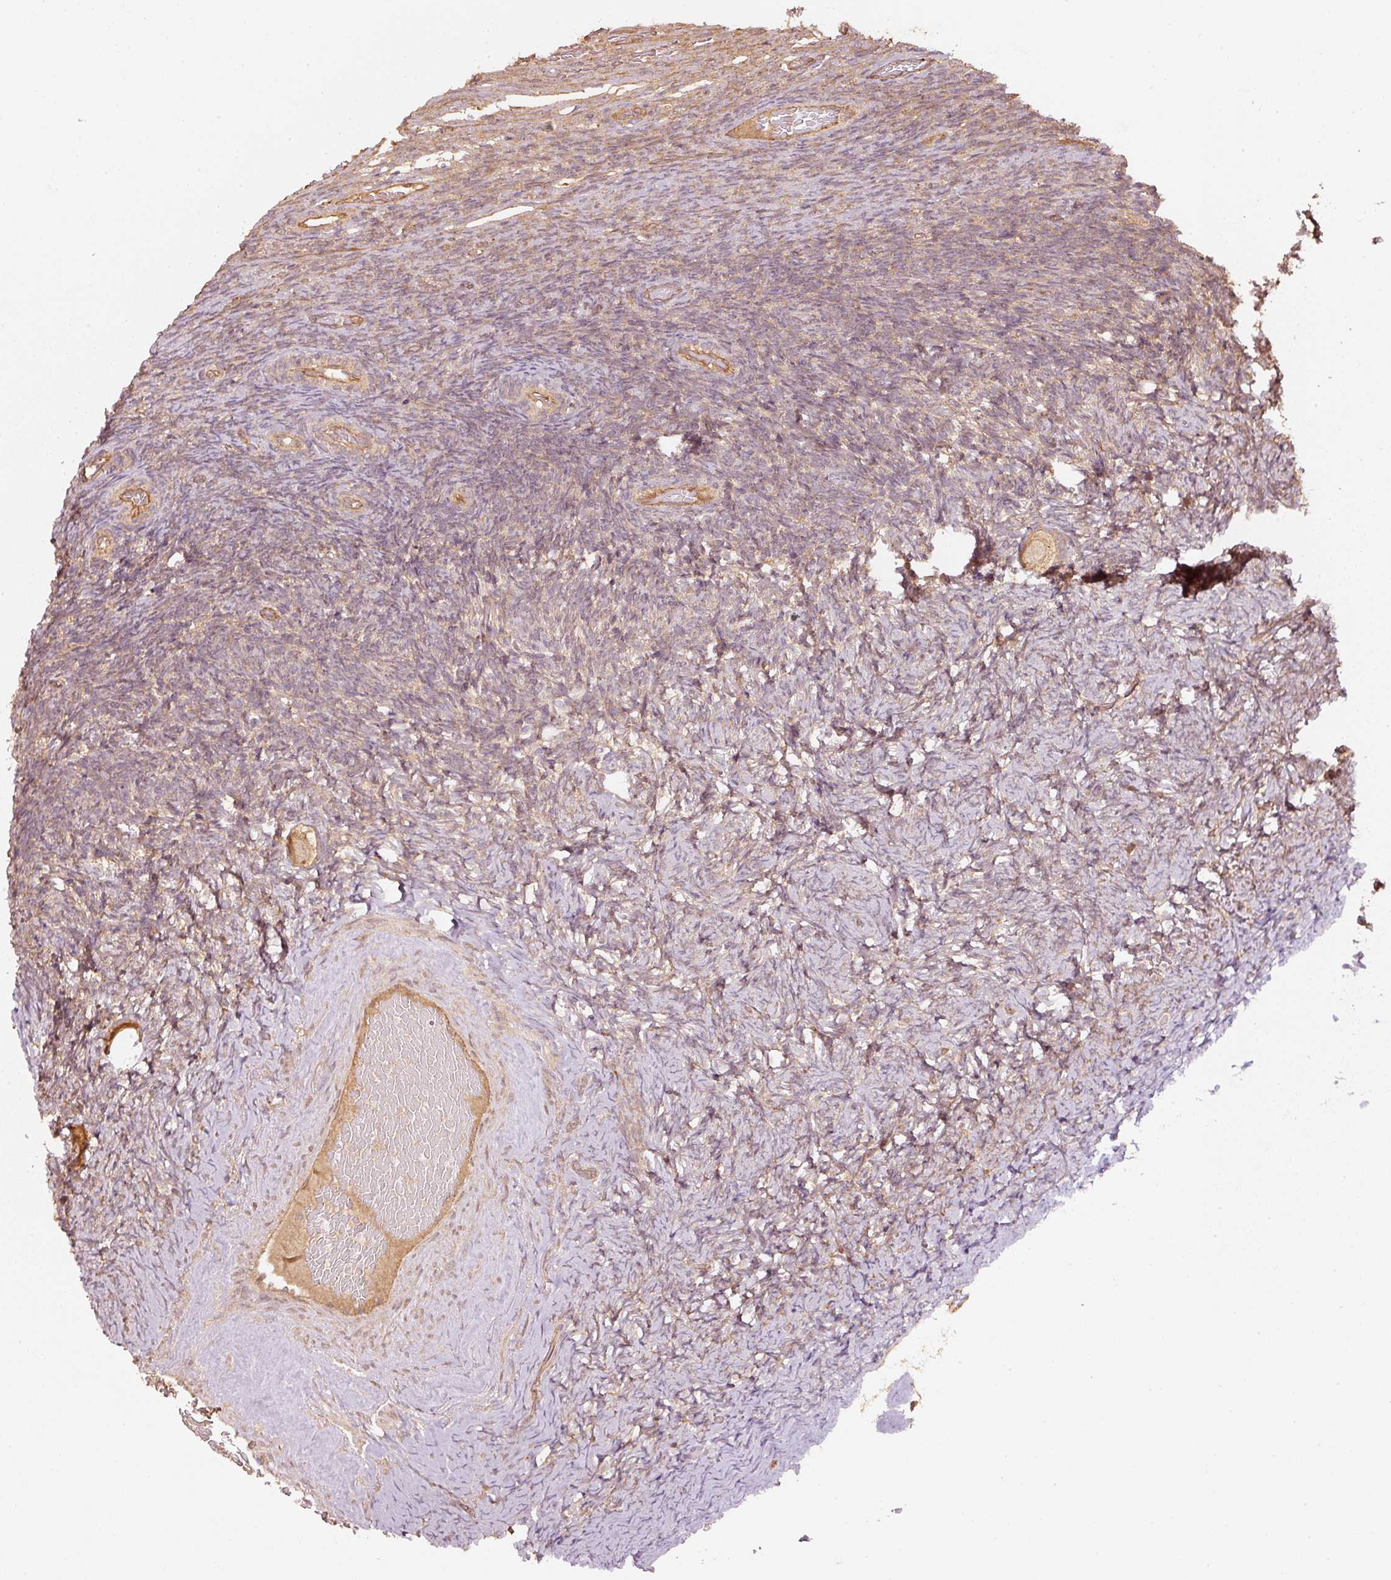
{"staining": {"intensity": "moderate", "quantity": ">75%", "location": "cytoplasmic/membranous"}, "tissue": "ovary", "cell_type": "Follicle cells", "image_type": "normal", "snomed": [{"axis": "morphology", "description": "Normal tissue, NOS"}, {"axis": "topography", "description": "Ovary"}], "caption": "Protein expression analysis of benign human ovary reveals moderate cytoplasmic/membranous expression in about >75% of follicle cells.", "gene": "STAU1", "patient": {"sex": "female", "age": 34}}